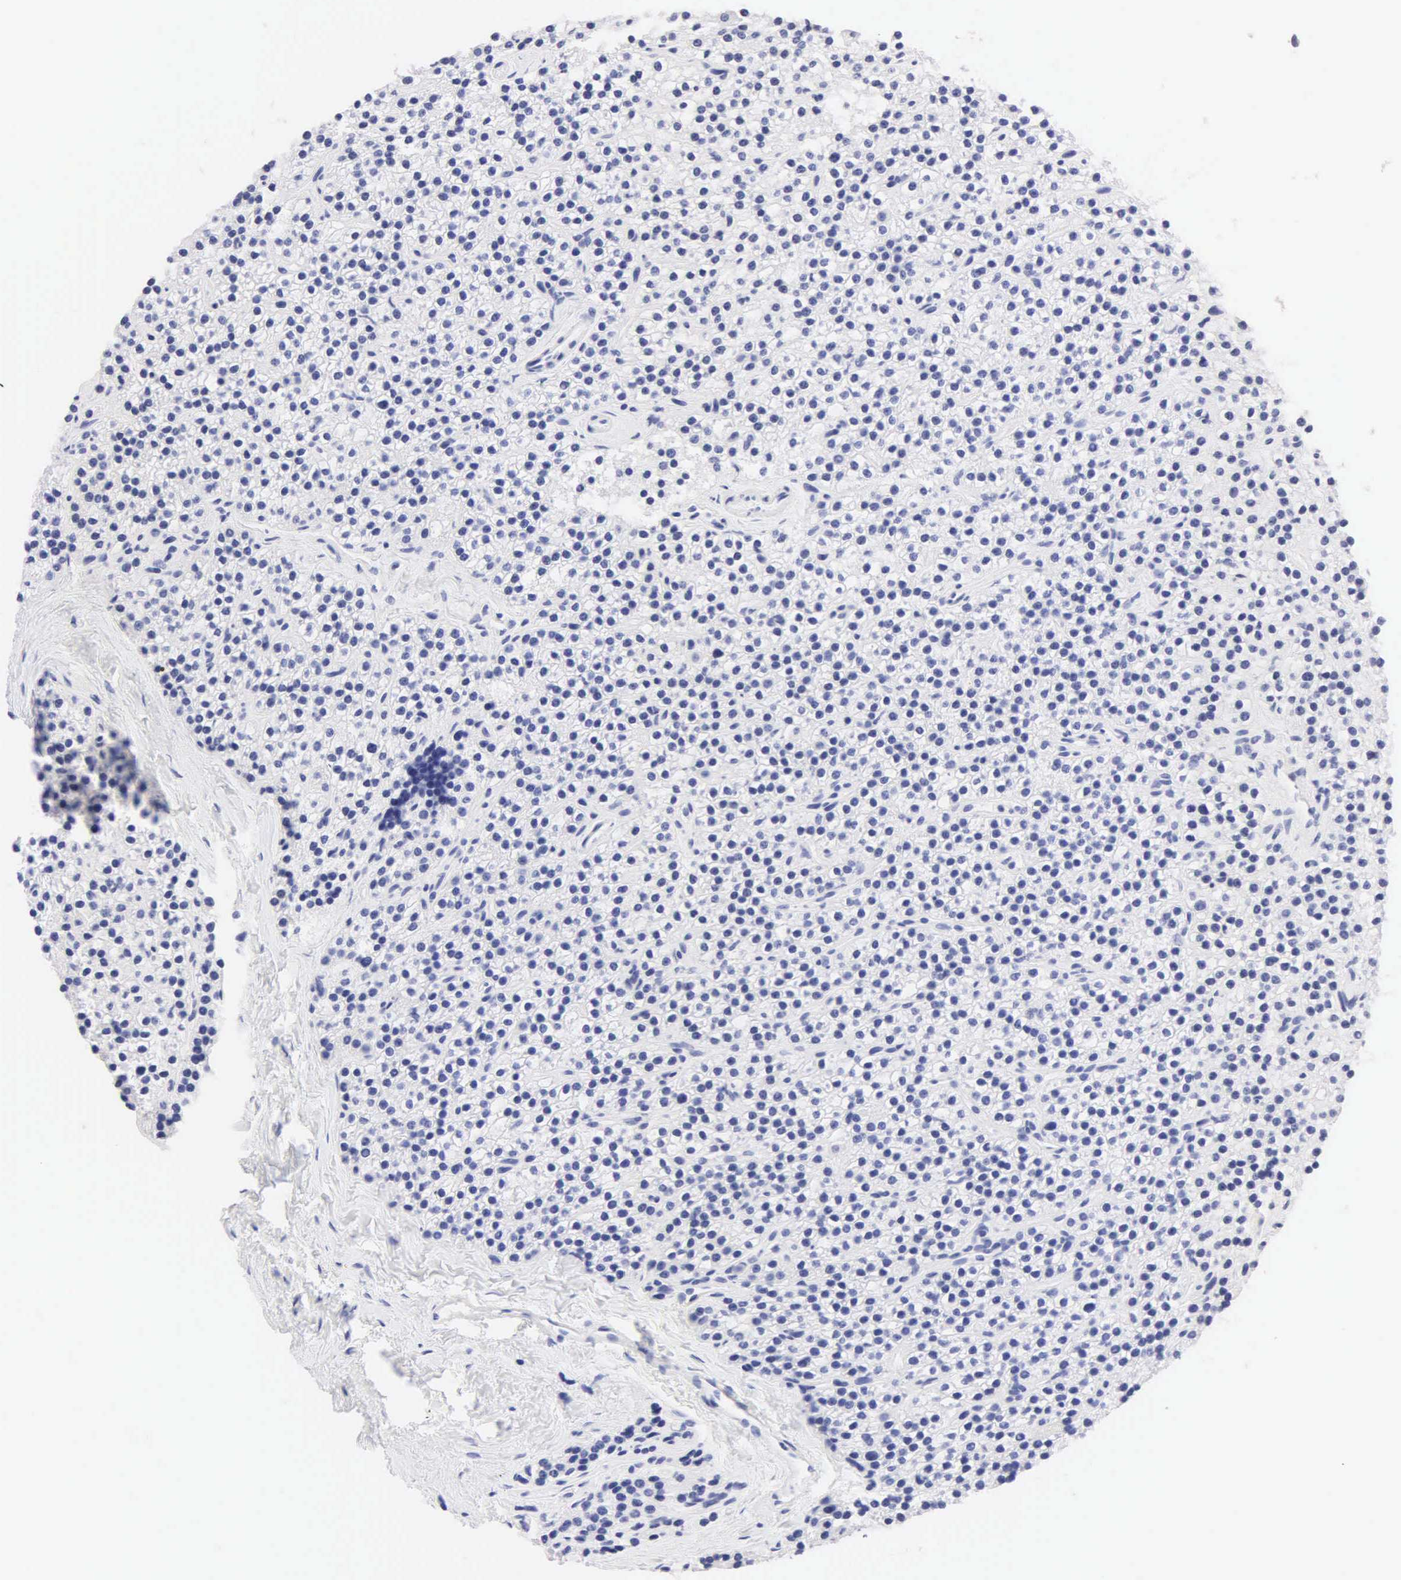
{"staining": {"intensity": "negative", "quantity": "none", "location": "none"}, "tissue": "parathyroid gland", "cell_type": "Glandular cells", "image_type": "normal", "snomed": [{"axis": "morphology", "description": "Normal tissue, NOS"}, {"axis": "topography", "description": "Parathyroid gland"}], "caption": "Immunohistochemistry histopathology image of unremarkable parathyroid gland stained for a protein (brown), which demonstrates no expression in glandular cells. (Immunohistochemistry, brightfield microscopy, high magnification).", "gene": "NKX2", "patient": {"sex": "female", "age": 54}}